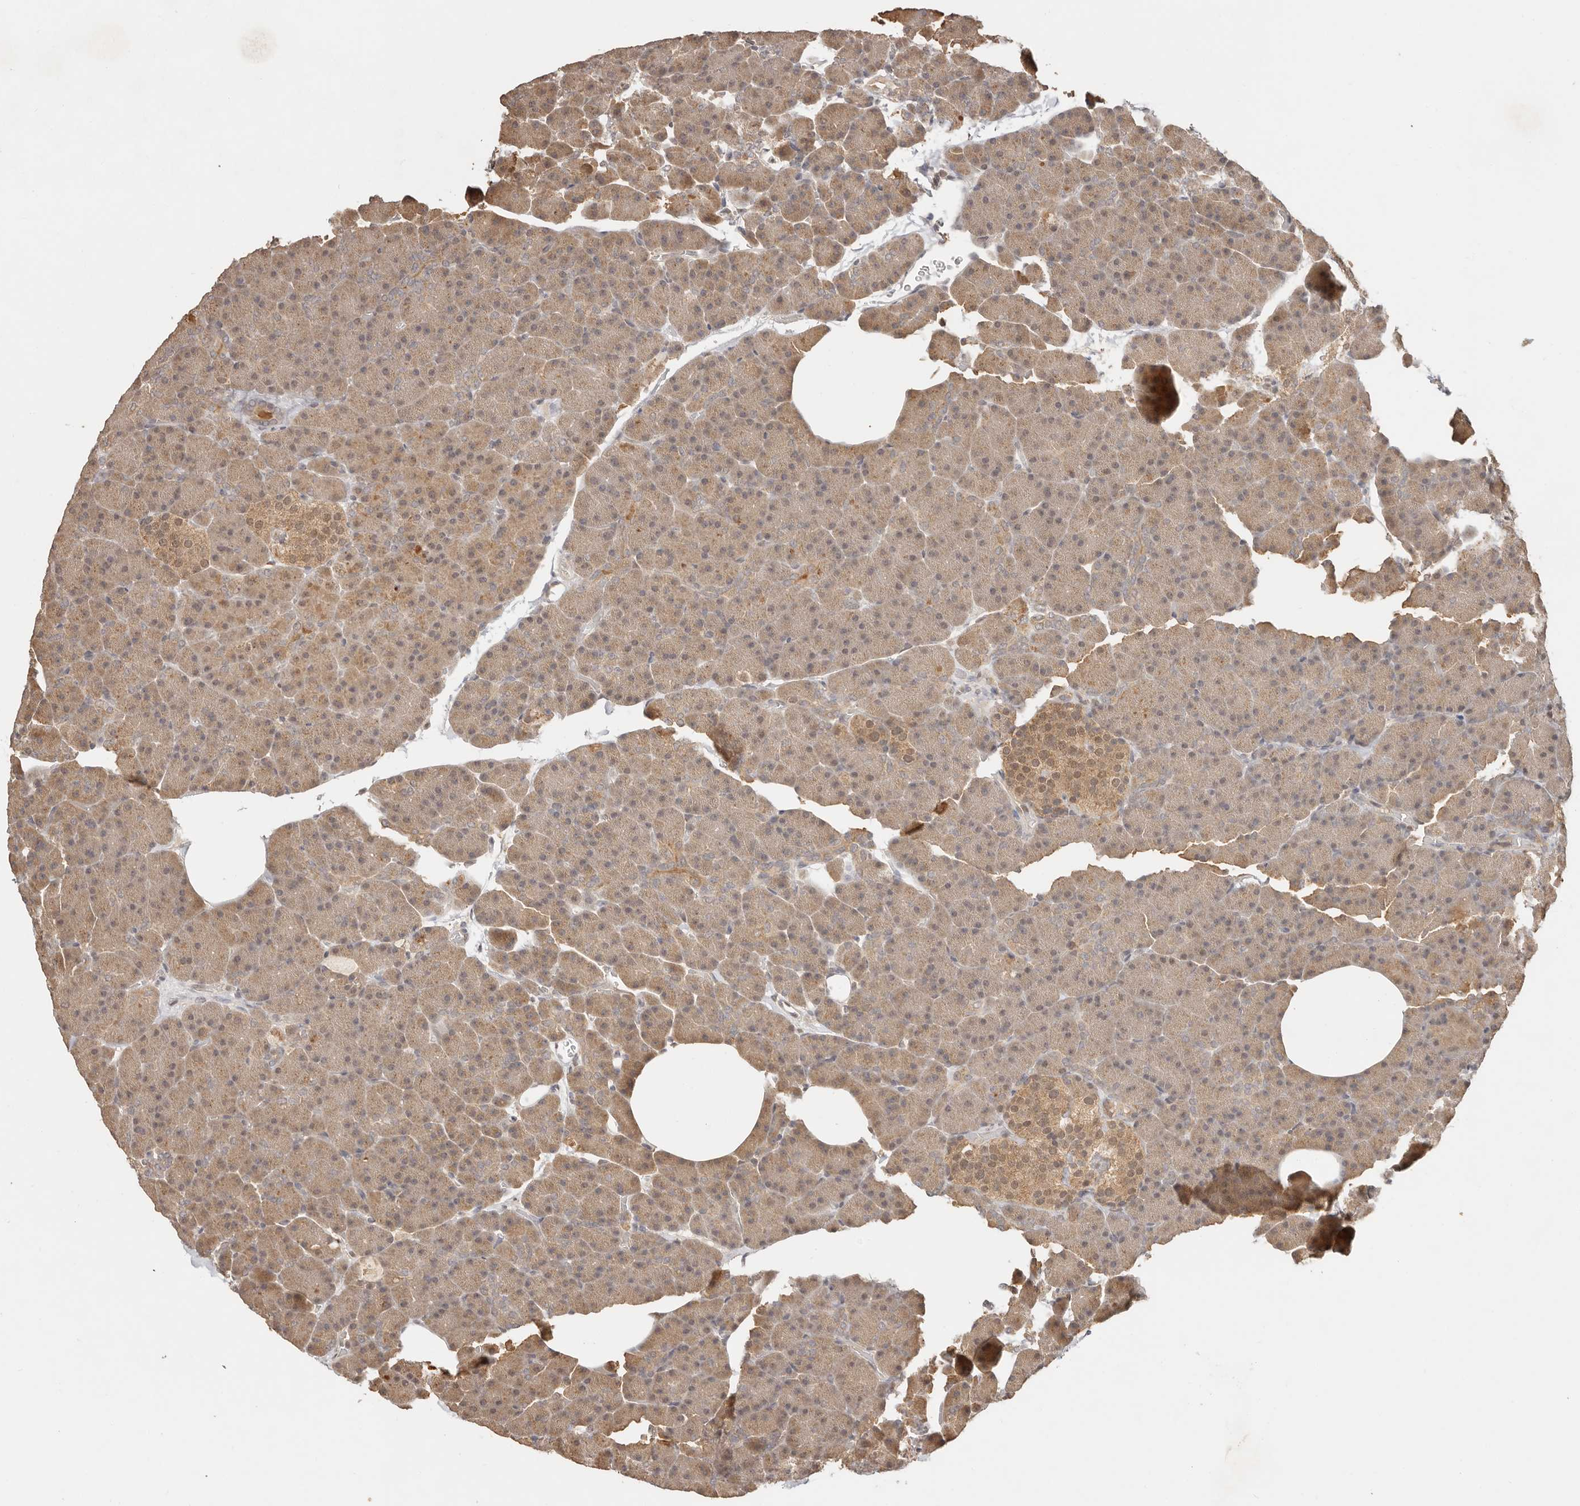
{"staining": {"intensity": "weak", "quantity": ">75%", "location": "cytoplasmic/membranous"}, "tissue": "pancreas", "cell_type": "Exocrine glandular cells", "image_type": "normal", "snomed": [{"axis": "morphology", "description": "Normal tissue, NOS"}, {"axis": "morphology", "description": "Carcinoid, malignant, NOS"}, {"axis": "topography", "description": "Pancreas"}], "caption": "Immunohistochemical staining of unremarkable human pancreas shows >75% levels of weak cytoplasmic/membranous protein expression in about >75% of exocrine glandular cells. (DAB (3,3'-diaminobenzidine) = brown stain, brightfield microscopy at high magnification).", "gene": "PSMA5", "patient": {"sex": "female", "age": 35}}